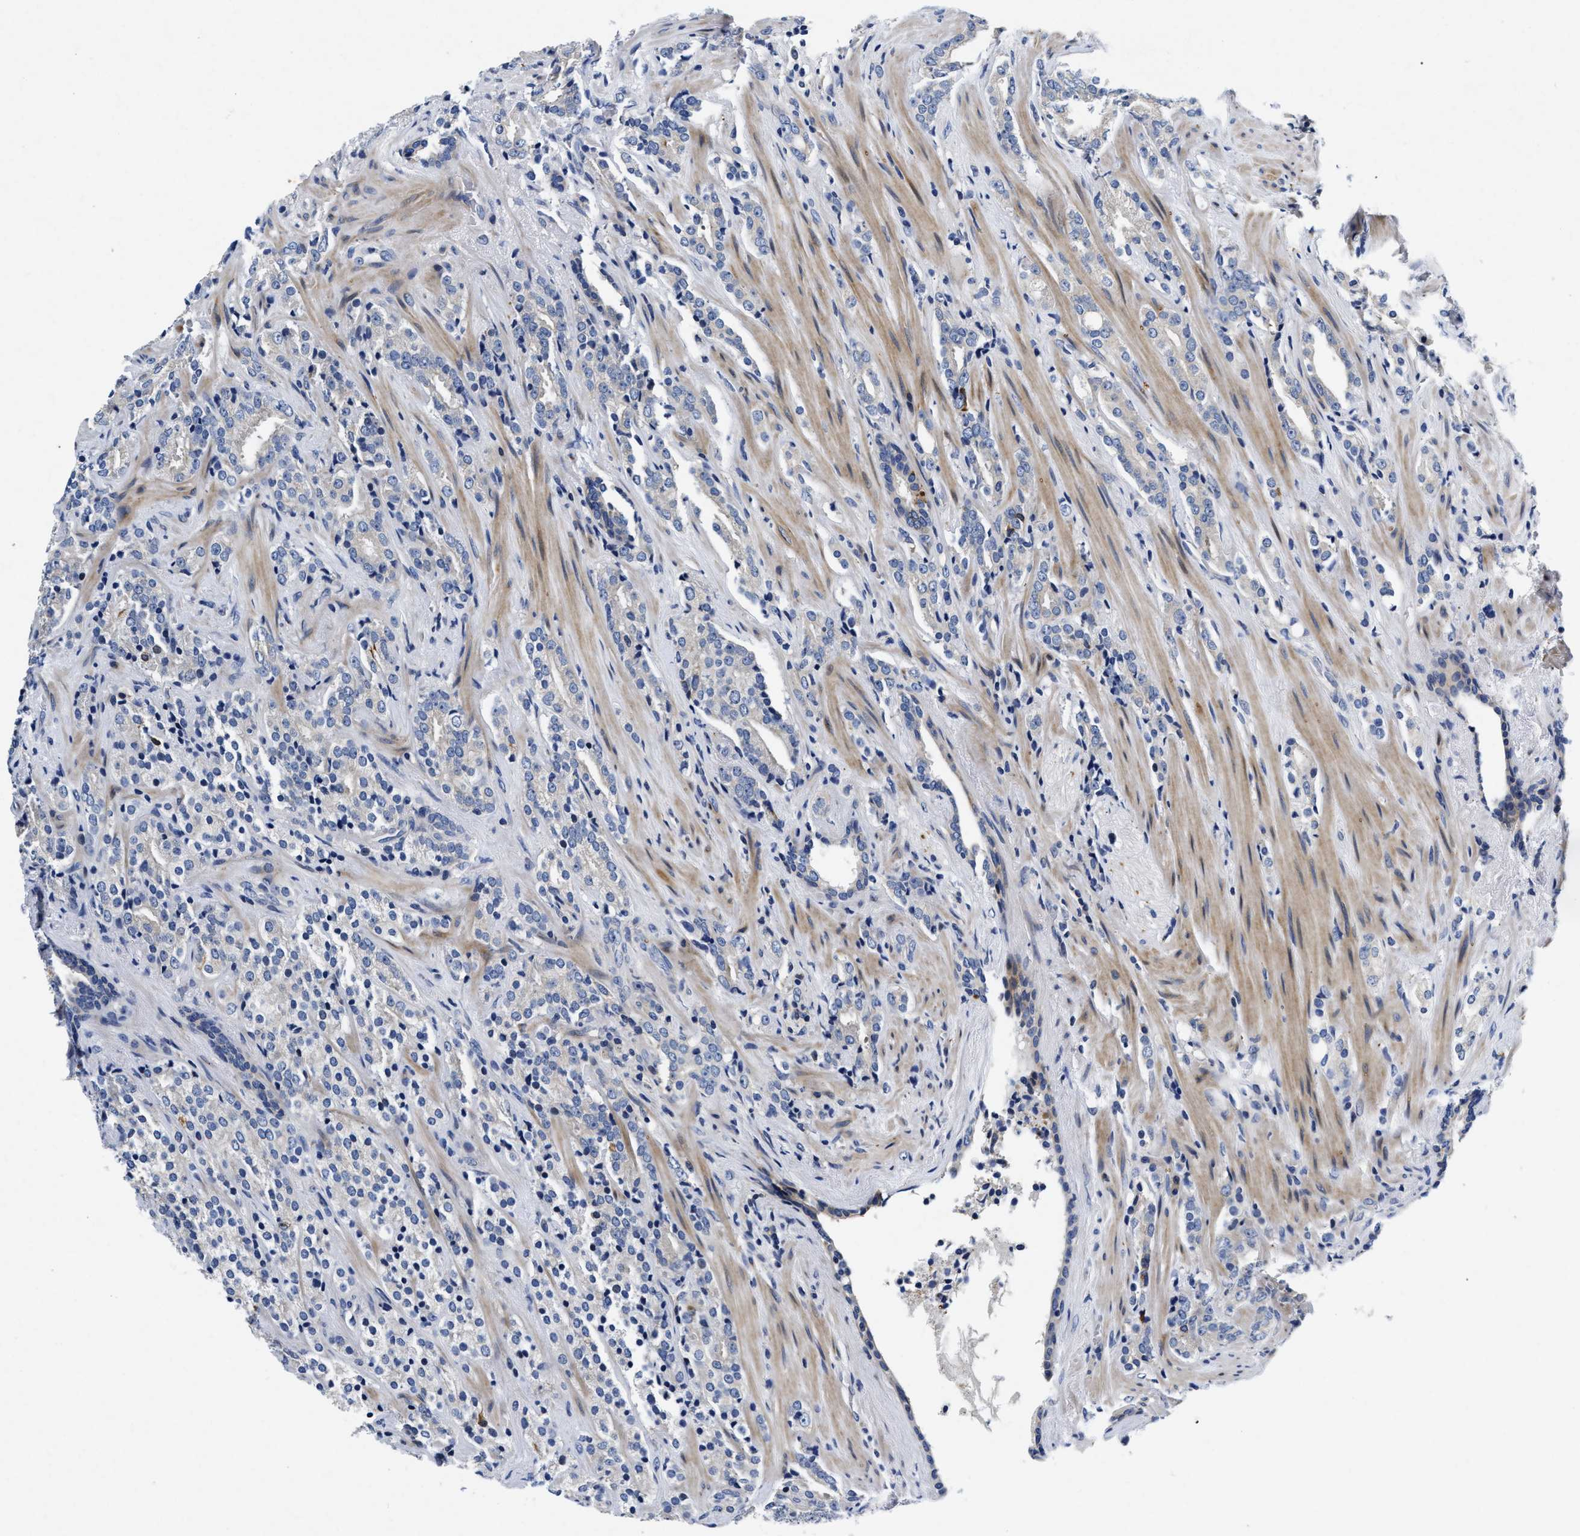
{"staining": {"intensity": "negative", "quantity": "none", "location": "none"}, "tissue": "prostate cancer", "cell_type": "Tumor cells", "image_type": "cancer", "snomed": [{"axis": "morphology", "description": "Adenocarcinoma, High grade"}, {"axis": "topography", "description": "Prostate"}], "caption": "DAB immunohistochemical staining of human prostate cancer (adenocarcinoma (high-grade)) demonstrates no significant positivity in tumor cells. (DAB (3,3'-diaminobenzidine) immunohistochemistry (IHC) visualized using brightfield microscopy, high magnification).", "gene": "LAD1", "patient": {"sex": "male", "age": 71}}